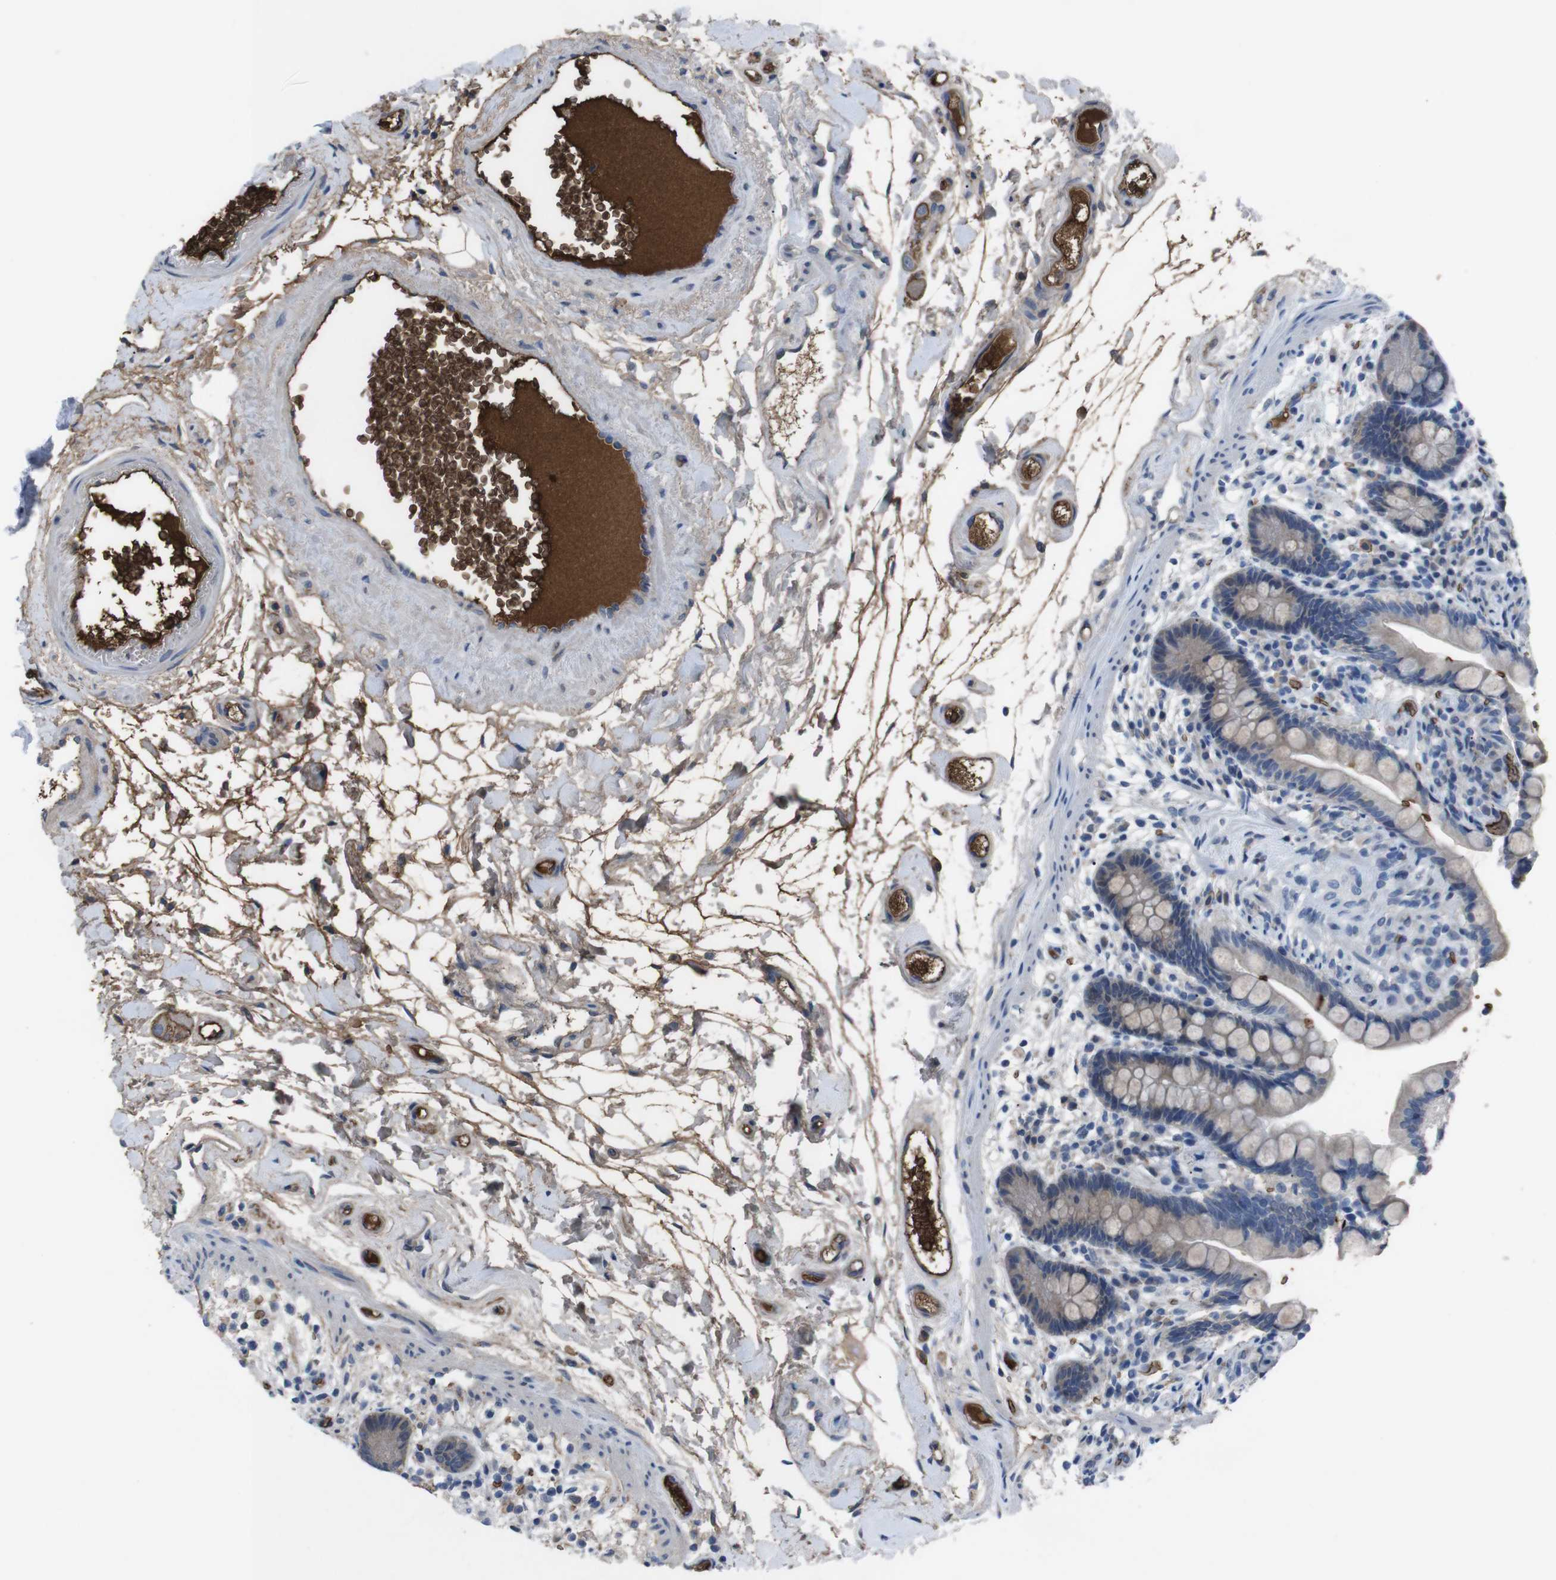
{"staining": {"intensity": "negative", "quantity": "none", "location": "none"}, "tissue": "colon", "cell_type": "Endothelial cells", "image_type": "normal", "snomed": [{"axis": "morphology", "description": "Normal tissue, NOS"}, {"axis": "topography", "description": "Colon"}], "caption": "A photomicrograph of colon stained for a protein demonstrates no brown staining in endothelial cells.", "gene": "SPTB", "patient": {"sex": "male", "age": 73}}